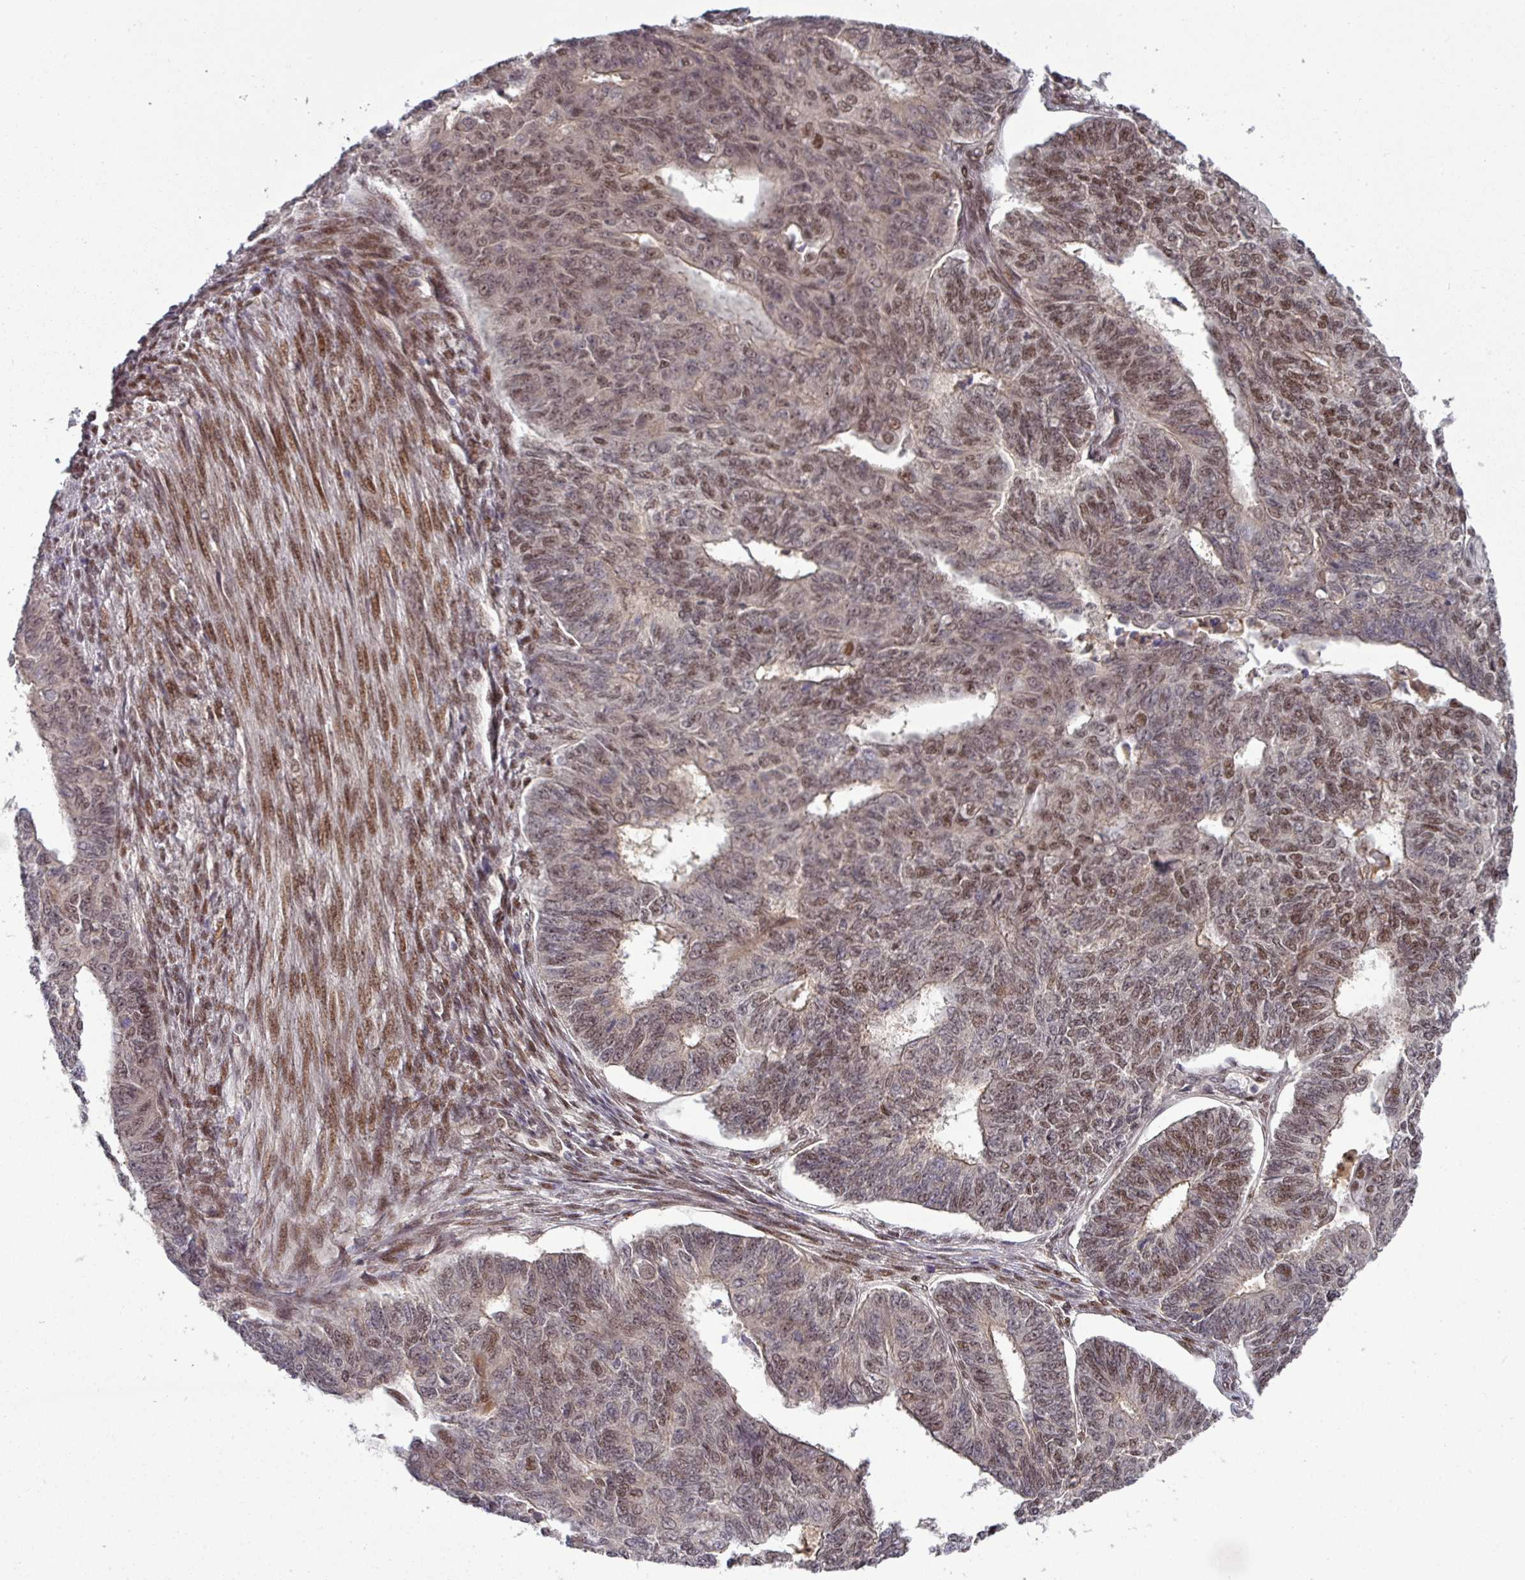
{"staining": {"intensity": "moderate", "quantity": ">75%", "location": "nuclear"}, "tissue": "endometrial cancer", "cell_type": "Tumor cells", "image_type": "cancer", "snomed": [{"axis": "morphology", "description": "Adenocarcinoma, NOS"}, {"axis": "topography", "description": "Endometrium"}], "caption": "Protein staining shows moderate nuclear staining in about >75% of tumor cells in endometrial adenocarcinoma. Using DAB (3,3'-diaminobenzidine) (brown) and hematoxylin (blue) stains, captured at high magnification using brightfield microscopy.", "gene": "CIC", "patient": {"sex": "female", "age": 32}}